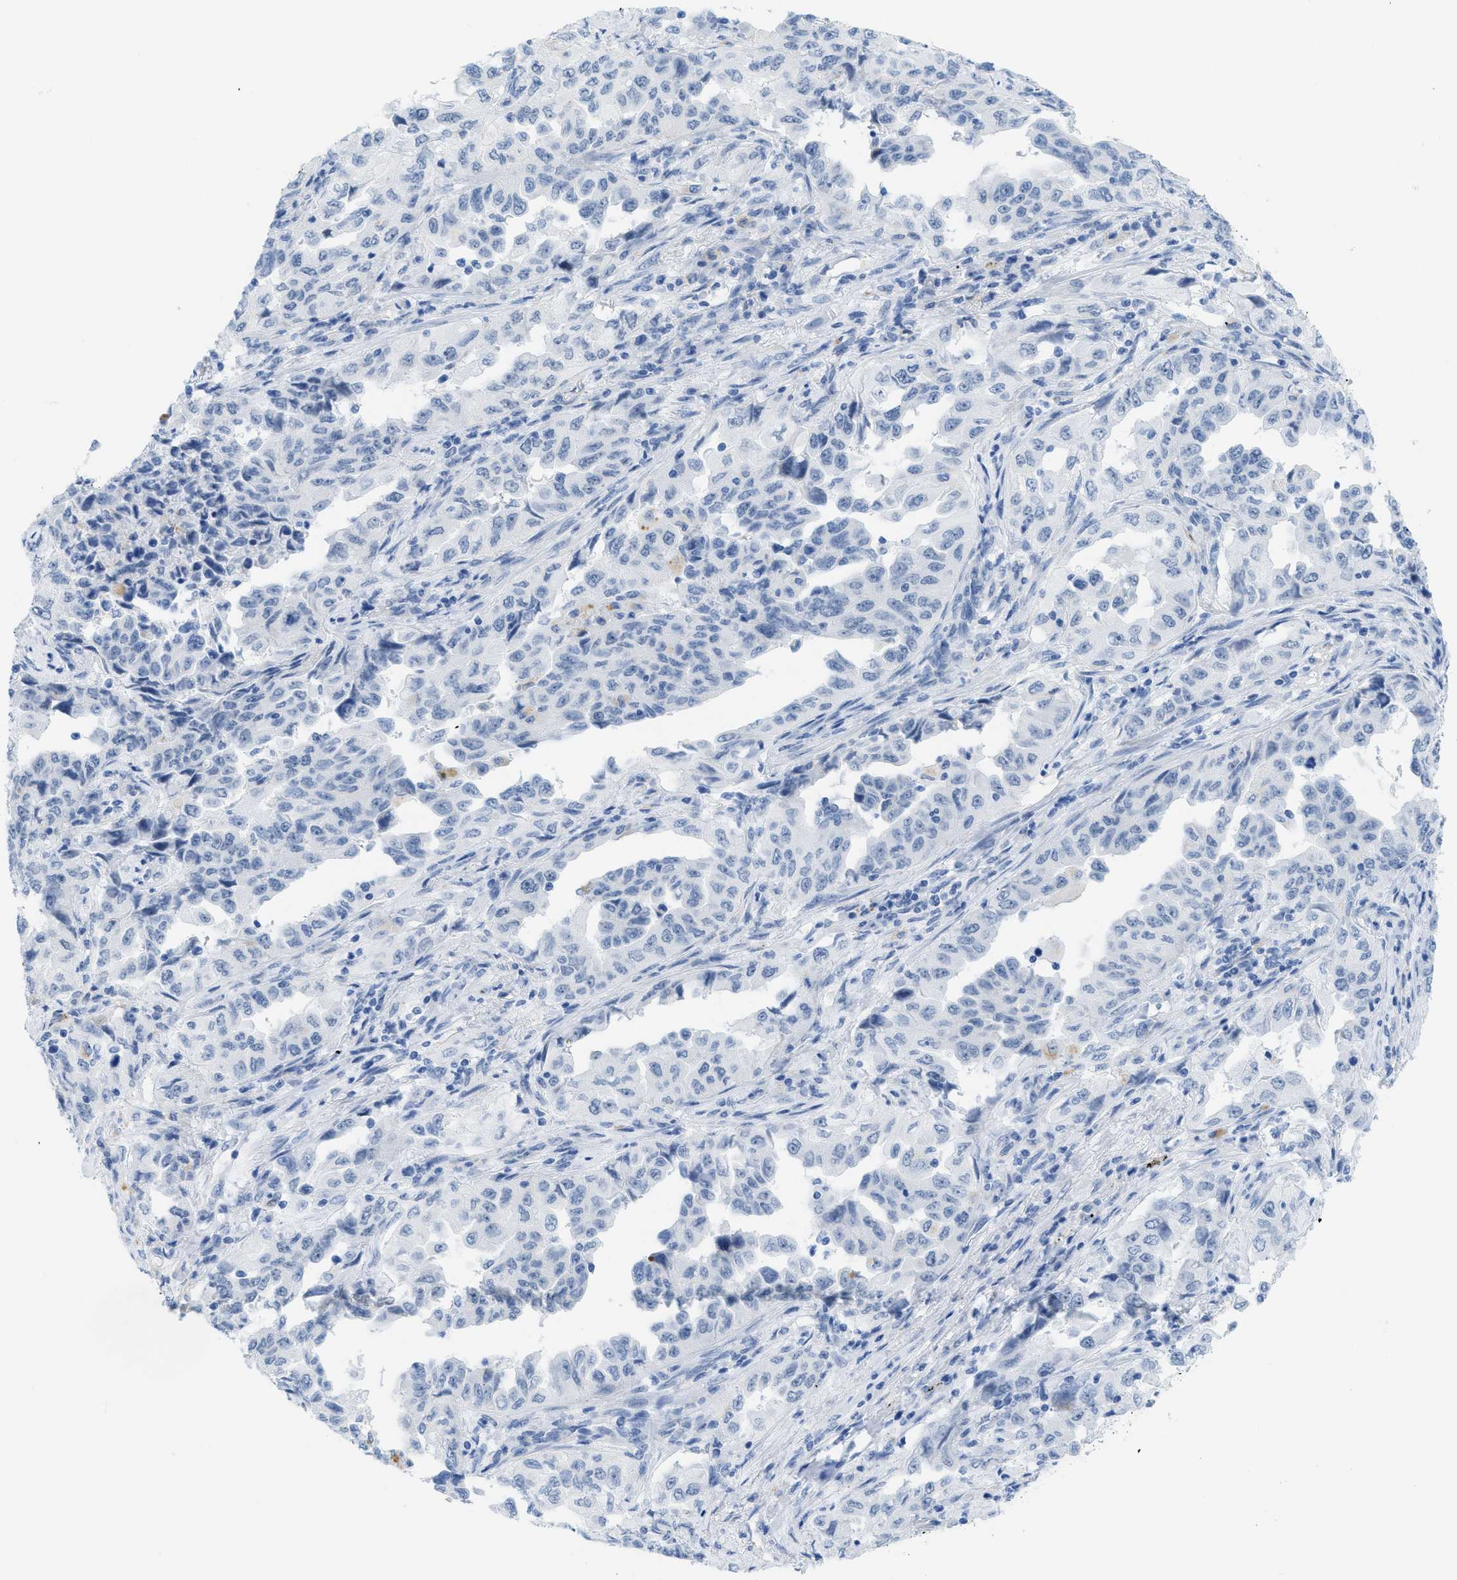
{"staining": {"intensity": "negative", "quantity": "none", "location": "none"}, "tissue": "lung cancer", "cell_type": "Tumor cells", "image_type": "cancer", "snomed": [{"axis": "morphology", "description": "Adenocarcinoma, NOS"}, {"axis": "topography", "description": "Lung"}], "caption": "A high-resolution histopathology image shows immunohistochemistry (IHC) staining of lung cancer, which displays no significant expression in tumor cells. (Immunohistochemistry (ihc), brightfield microscopy, high magnification).", "gene": "WDR4", "patient": {"sex": "female", "age": 51}}